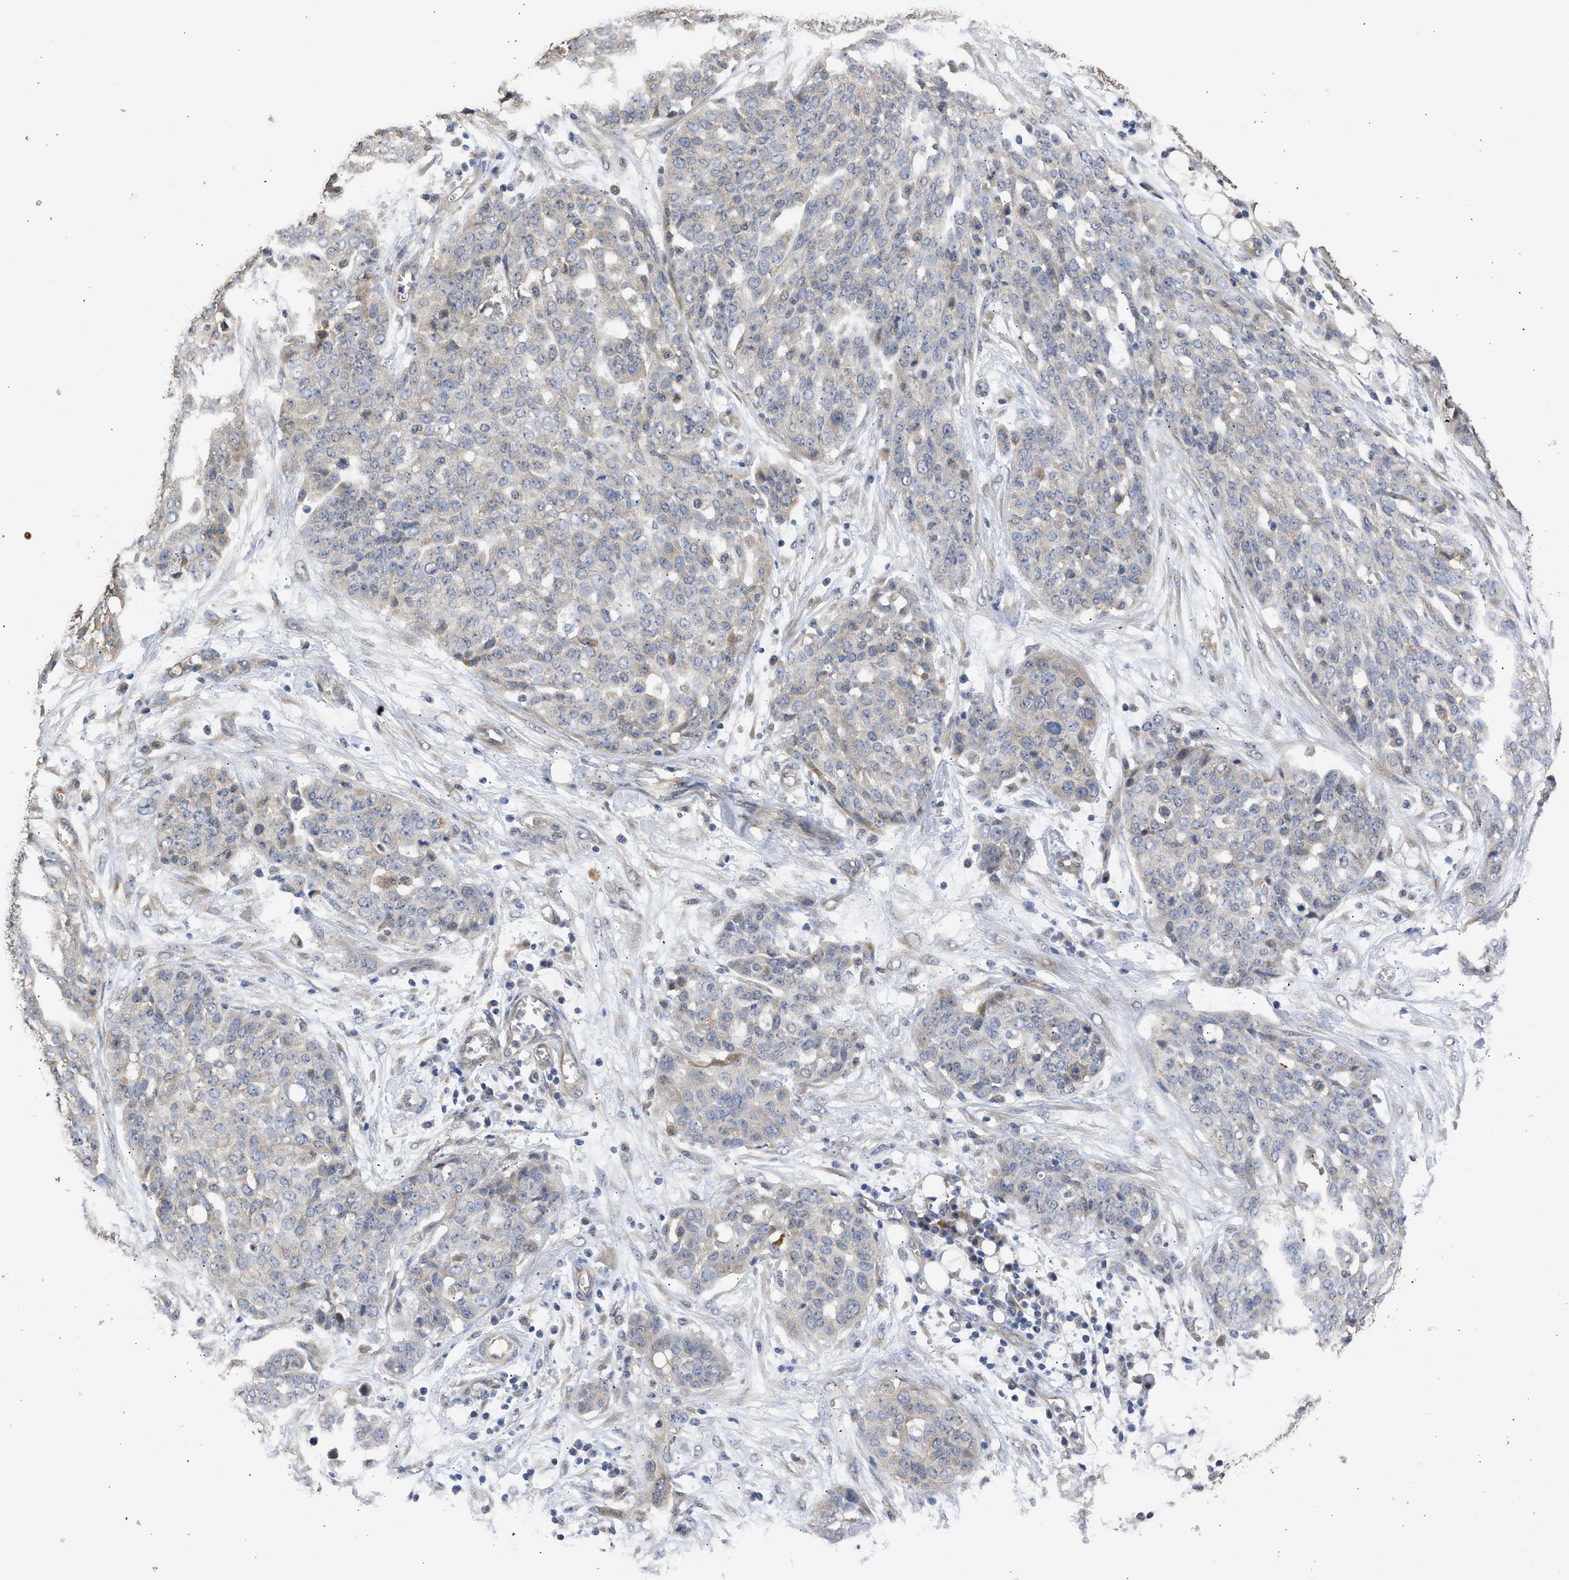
{"staining": {"intensity": "negative", "quantity": "none", "location": "none"}, "tissue": "ovarian cancer", "cell_type": "Tumor cells", "image_type": "cancer", "snomed": [{"axis": "morphology", "description": "Cystadenocarcinoma, serous, NOS"}, {"axis": "topography", "description": "Soft tissue"}, {"axis": "topography", "description": "Ovary"}], "caption": "Ovarian serous cystadenocarcinoma was stained to show a protein in brown. There is no significant staining in tumor cells. (Brightfield microscopy of DAB IHC at high magnification).", "gene": "SPINT2", "patient": {"sex": "female", "age": 57}}